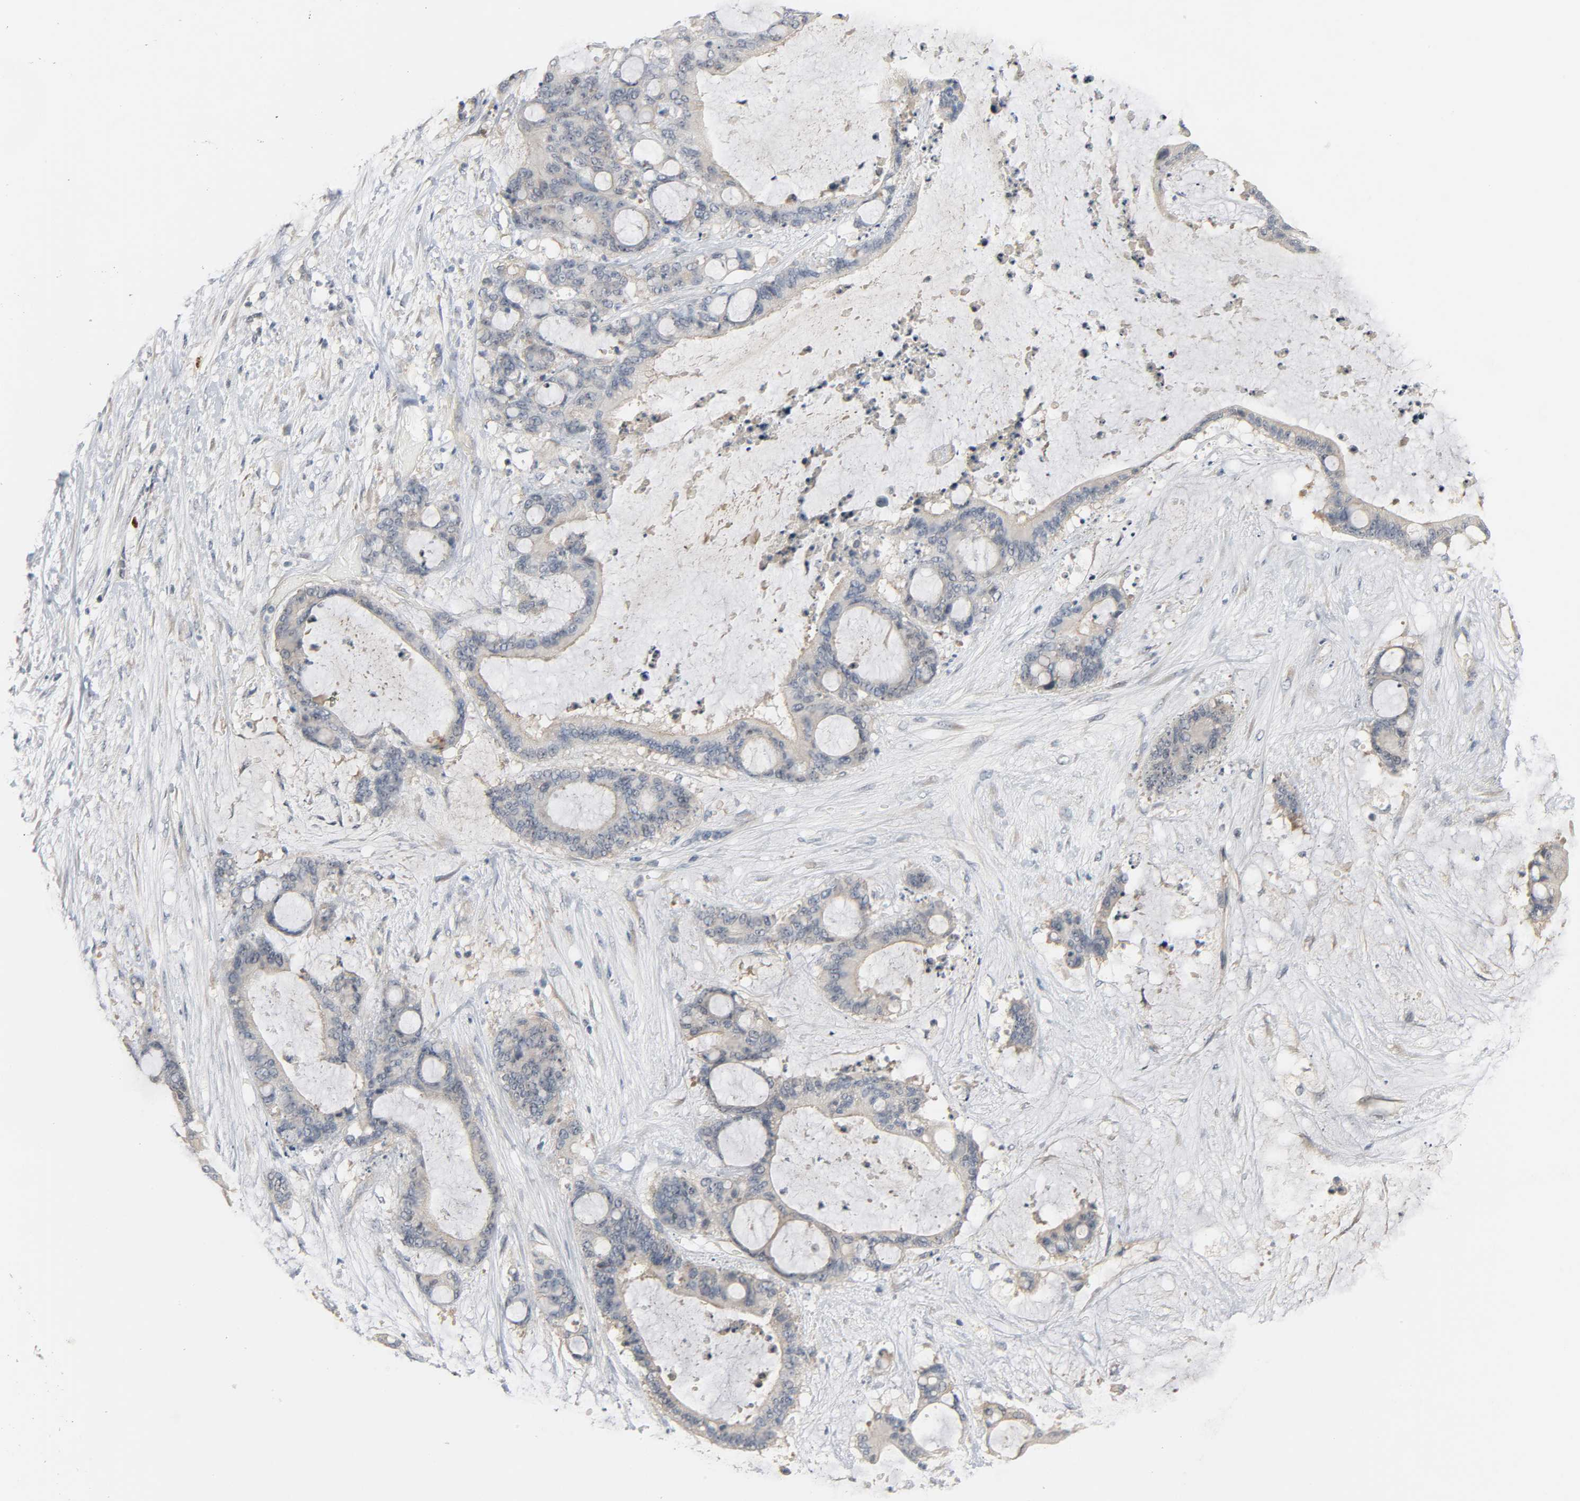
{"staining": {"intensity": "weak", "quantity": "25%-75%", "location": "cytoplasmic/membranous"}, "tissue": "liver cancer", "cell_type": "Tumor cells", "image_type": "cancer", "snomed": [{"axis": "morphology", "description": "Cholangiocarcinoma"}, {"axis": "topography", "description": "Liver"}], "caption": "This photomicrograph exhibits liver cancer stained with IHC to label a protein in brown. The cytoplasmic/membranous of tumor cells show weak positivity for the protein. Nuclei are counter-stained blue.", "gene": "CD4", "patient": {"sex": "female", "age": 73}}